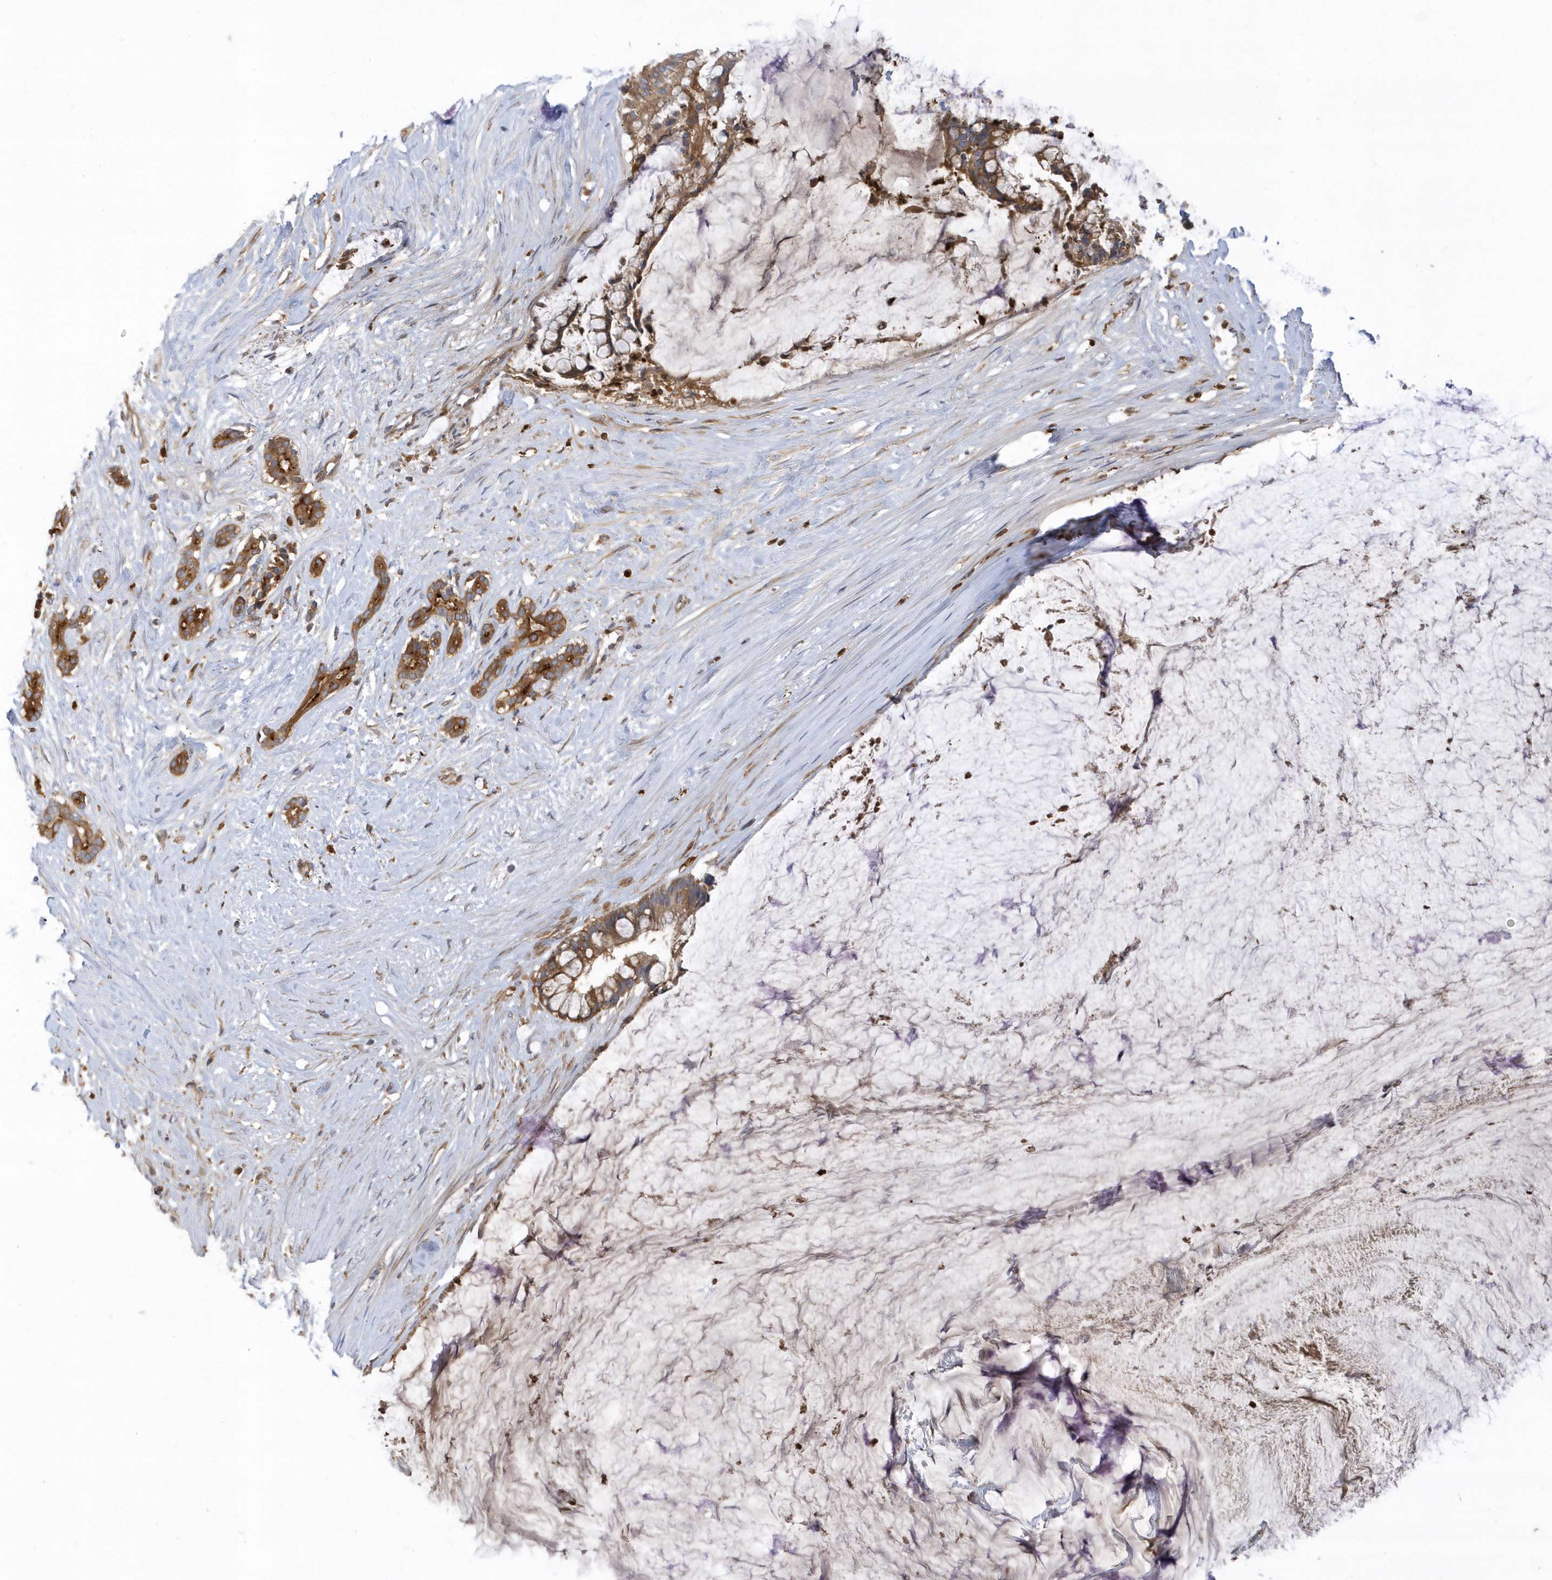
{"staining": {"intensity": "moderate", "quantity": ">75%", "location": "cytoplasmic/membranous"}, "tissue": "pancreatic cancer", "cell_type": "Tumor cells", "image_type": "cancer", "snomed": [{"axis": "morphology", "description": "Adenocarcinoma, NOS"}, {"axis": "topography", "description": "Pancreas"}], "caption": "The image shows immunohistochemical staining of pancreatic cancer (adenocarcinoma). There is moderate cytoplasmic/membranous positivity is present in approximately >75% of tumor cells. (IHC, brightfield microscopy, high magnification).", "gene": "DPP9", "patient": {"sex": "male", "age": 41}}